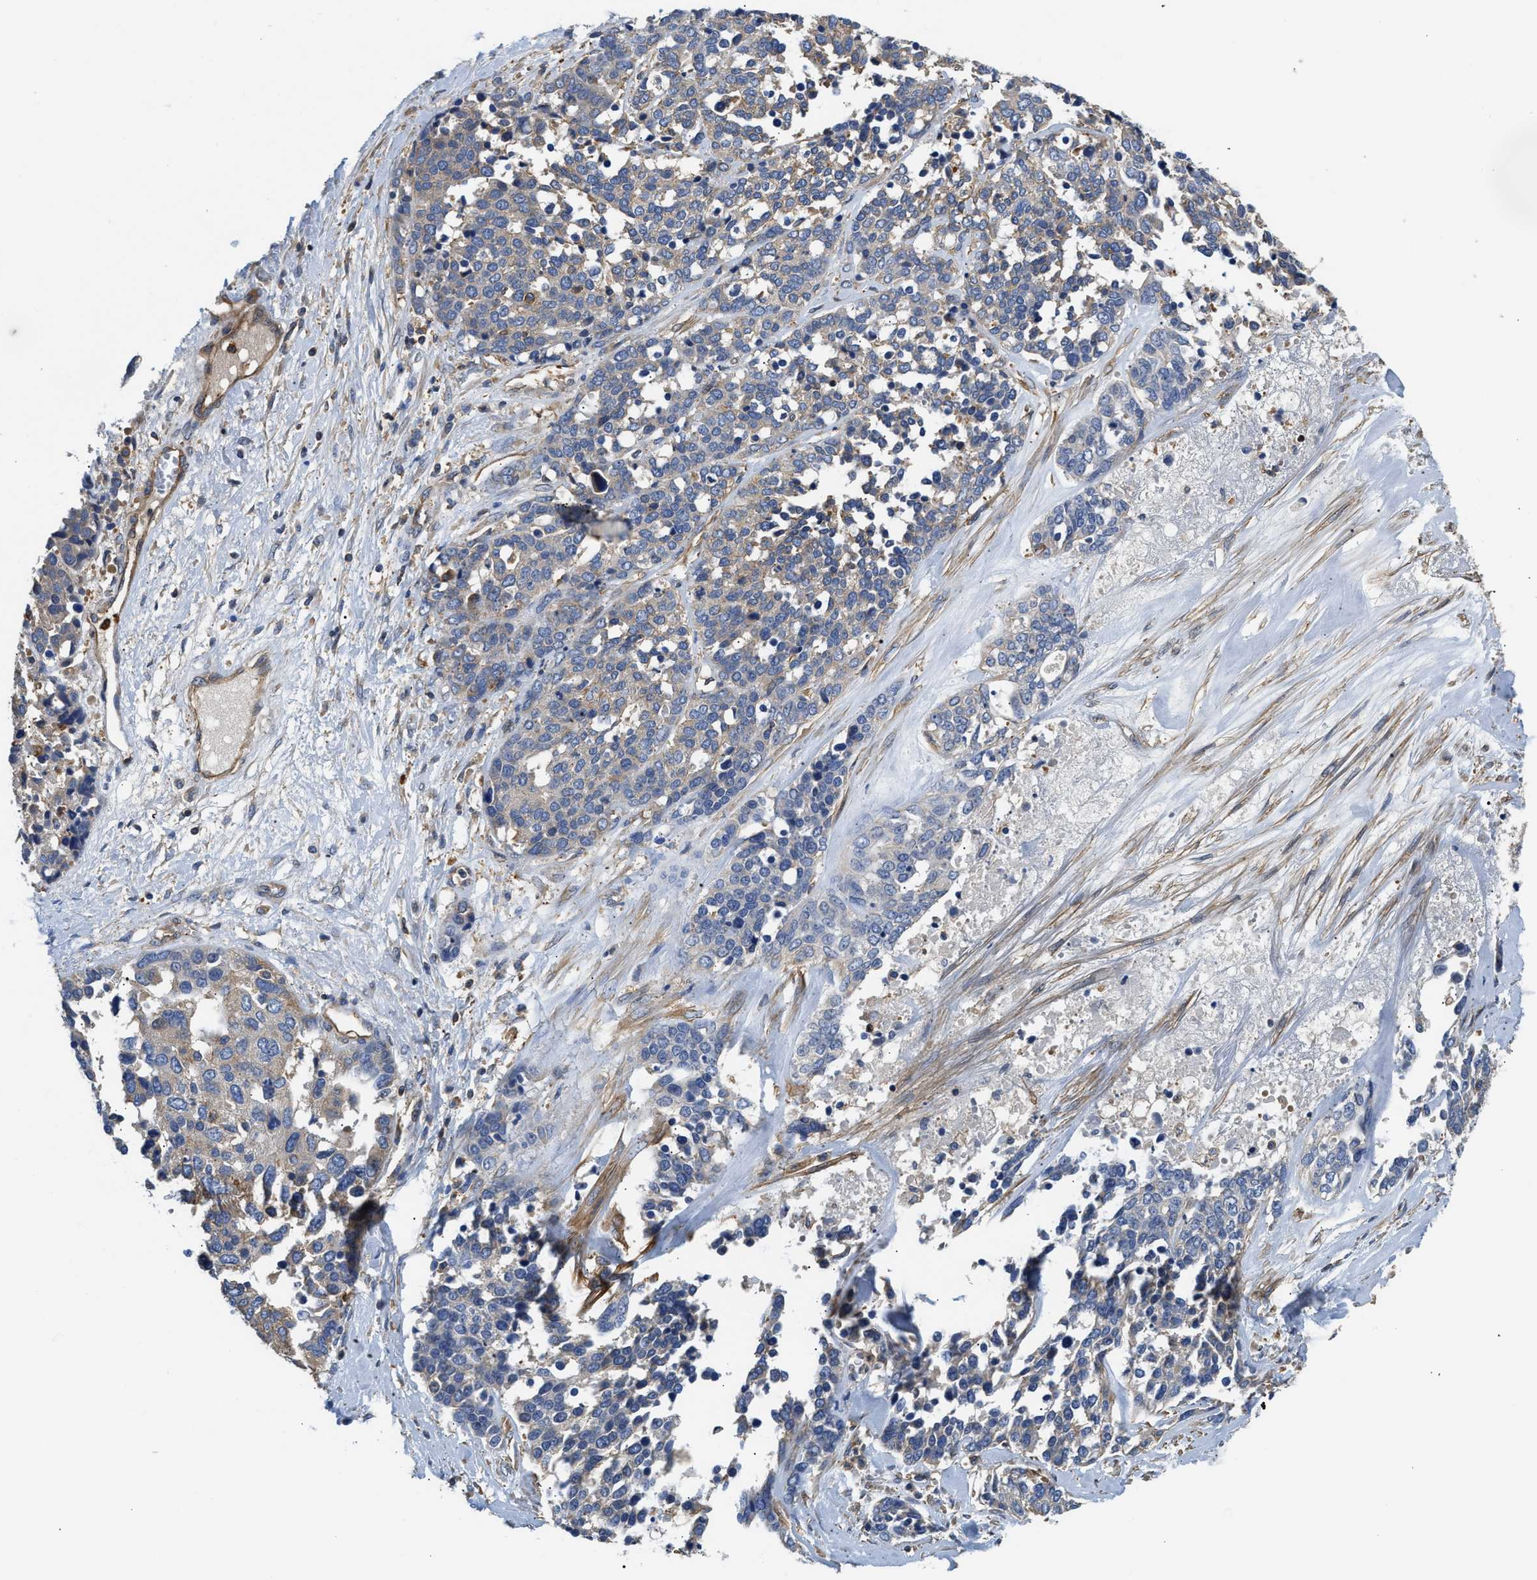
{"staining": {"intensity": "weak", "quantity": "<25%", "location": "cytoplasmic/membranous"}, "tissue": "ovarian cancer", "cell_type": "Tumor cells", "image_type": "cancer", "snomed": [{"axis": "morphology", "description": "Cystadenocarcinoma, serous, NOS"}, {"axis": "topography", "description": "Ovary"}], "caption": "Image shows no significant protein expression in tumor cells of ovarian serous cystadenocarcinoma.", "gene": "SAMD9L", "patient": {"sex": "female", "age": 44}}